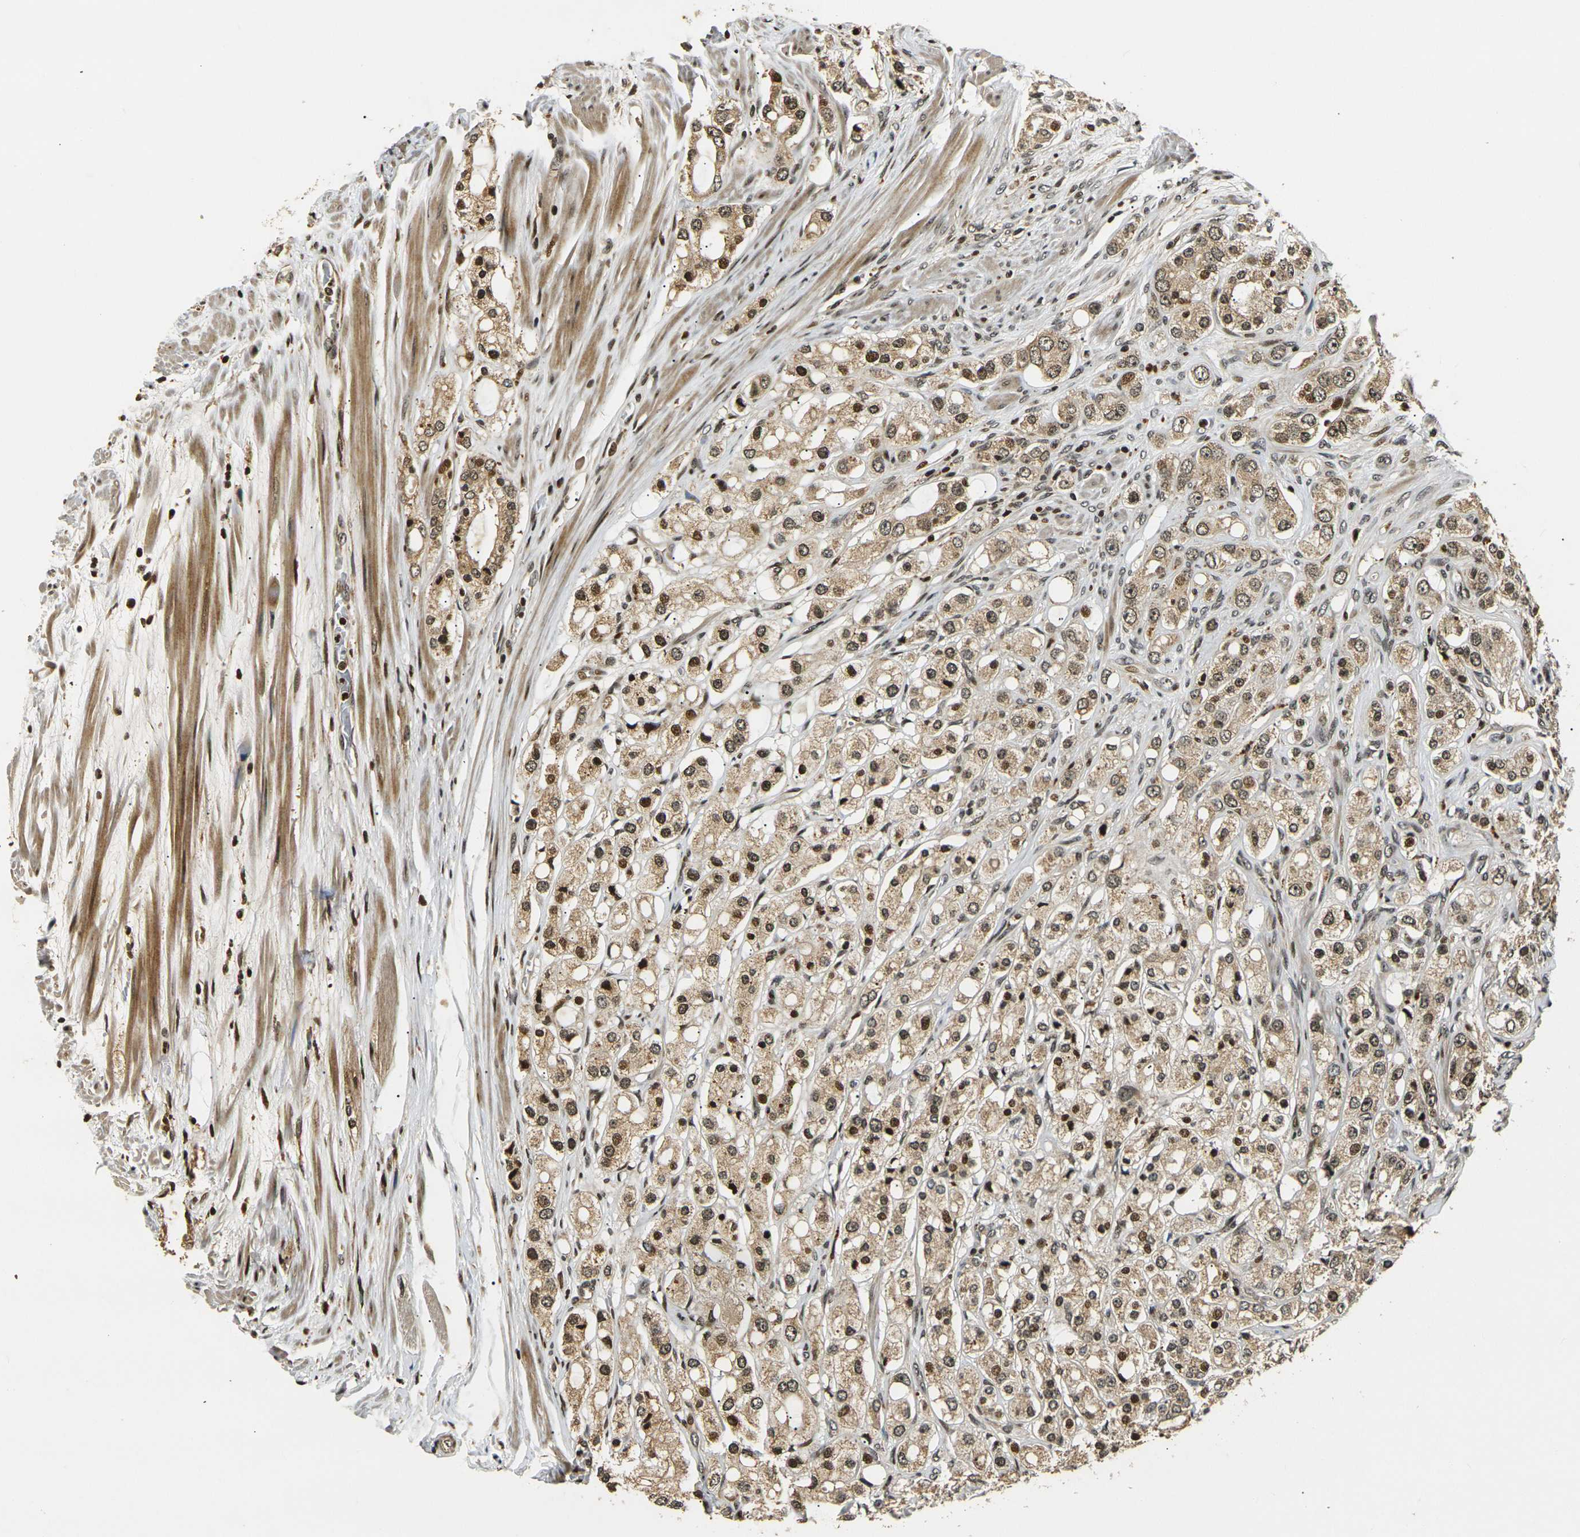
{"staining": {"intensity": "strong", "quantity": "25%-75%", "location": "cytoplasmic/membranous,nuclear"}, "tissue": "prostate cancer", "cell_type": "Tumor cells", "image_type": "cancer", "snomed": [{"axis": "morphology", "description": "Adenocarcinoma, High grade"}, {"axis": "topography", "description": "Prostate"}], "caption": "A high amount of strong cytoplasmic/membranous and nuclear staining is identified in approximately 25%-75% of tumor cells in adenocarcinoma (high-grade) (prostate) tissue. The protein of interest is stained brown, and the nuclei are stained in blue (DAB IHC with brightfield microscopy, high magnification).", "gene": "ACTL6A", "patient": {"sex": "male", "age": 65}}